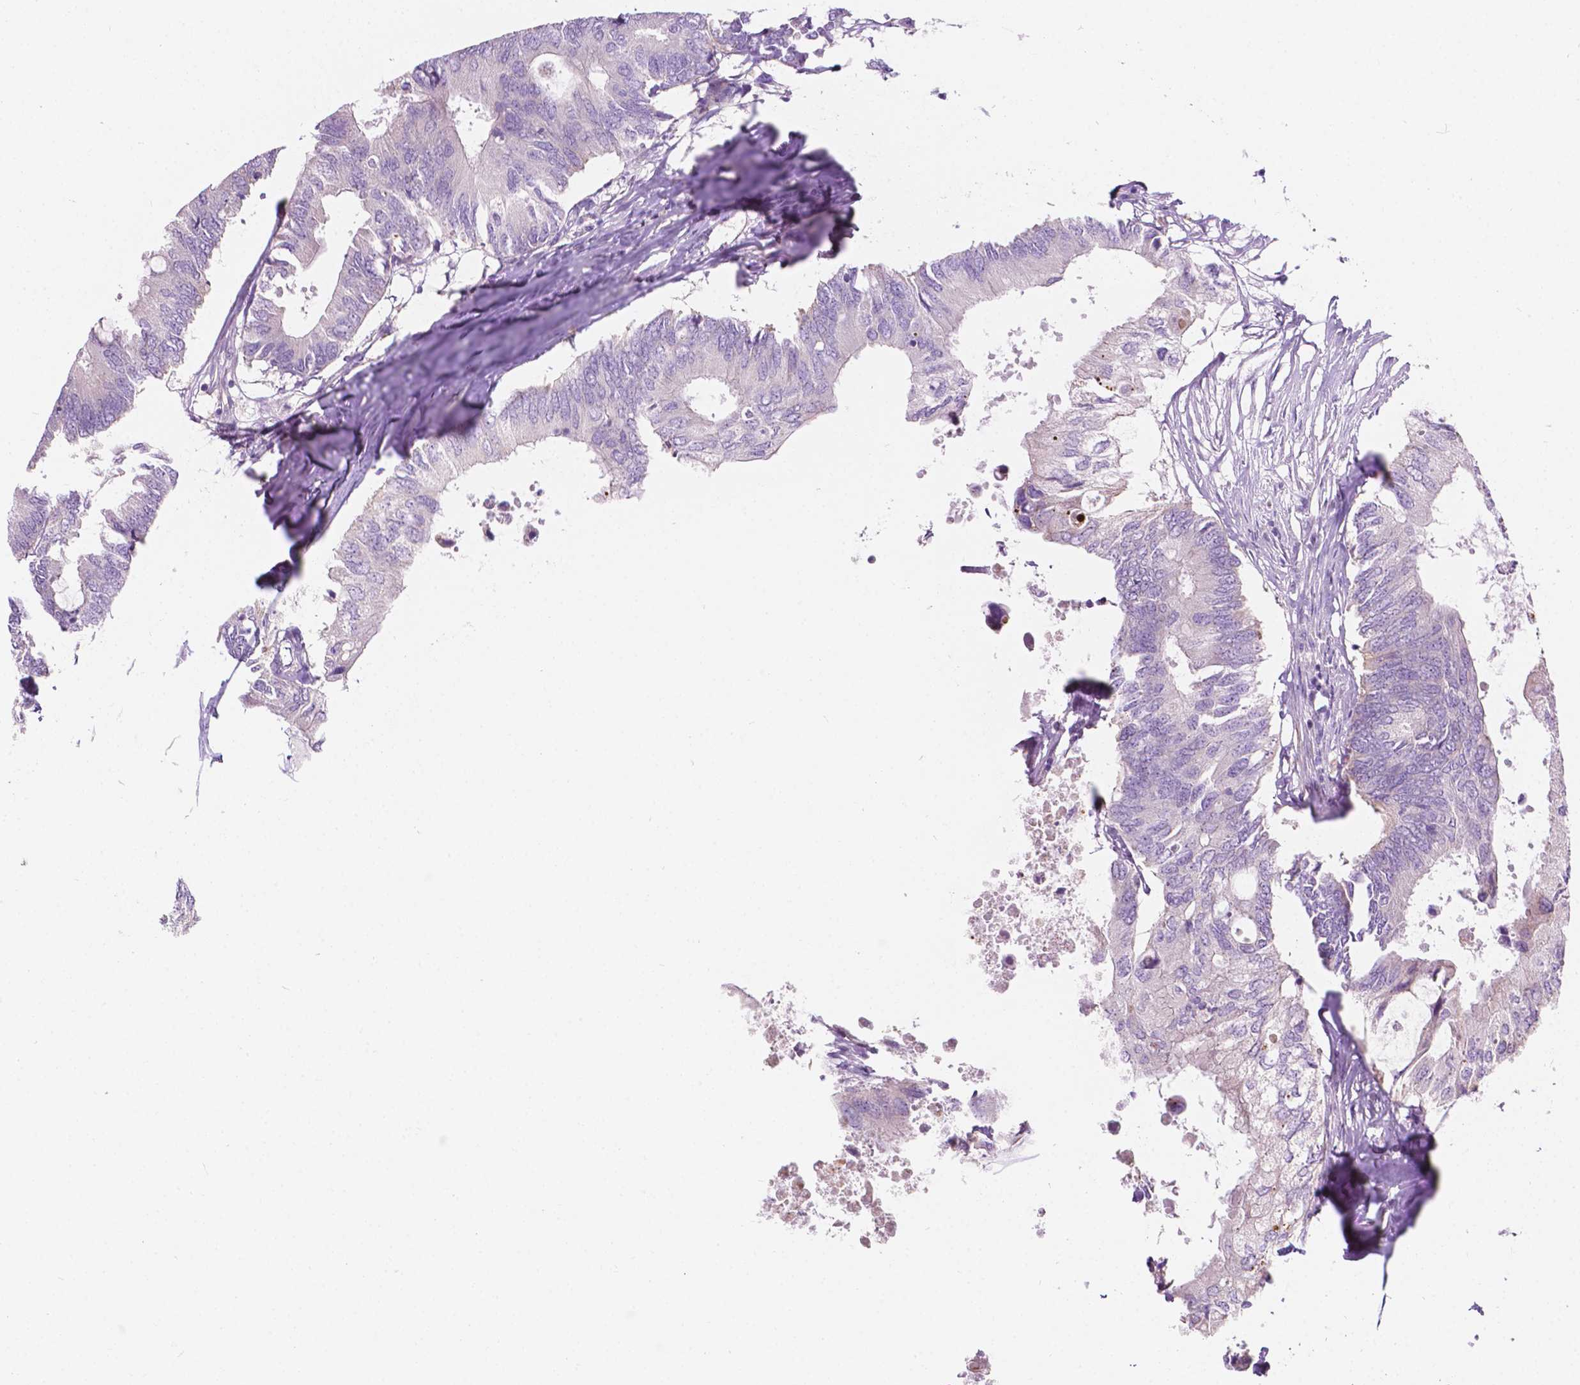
{"staining": {"intensity": "negative", "quantity": "none", "location": "none"}, "tissue": "colorectal cancer", "cell_type": "Tumor cells", "image_type": "cancer", "snomed": [{"axis": "morphology", "description": "Adenocarcinoma, NOS"}, {"axis": "topography", "description": "Colon"}], "caption": "Human colorectal cancer (adenocarcinoma) stained for a protein using immunohistochemistry (IHC) demonstrates no expression in tumor cells.", "gene": "NOS1AP", "patient": {"sex": "male", "age": 71}}